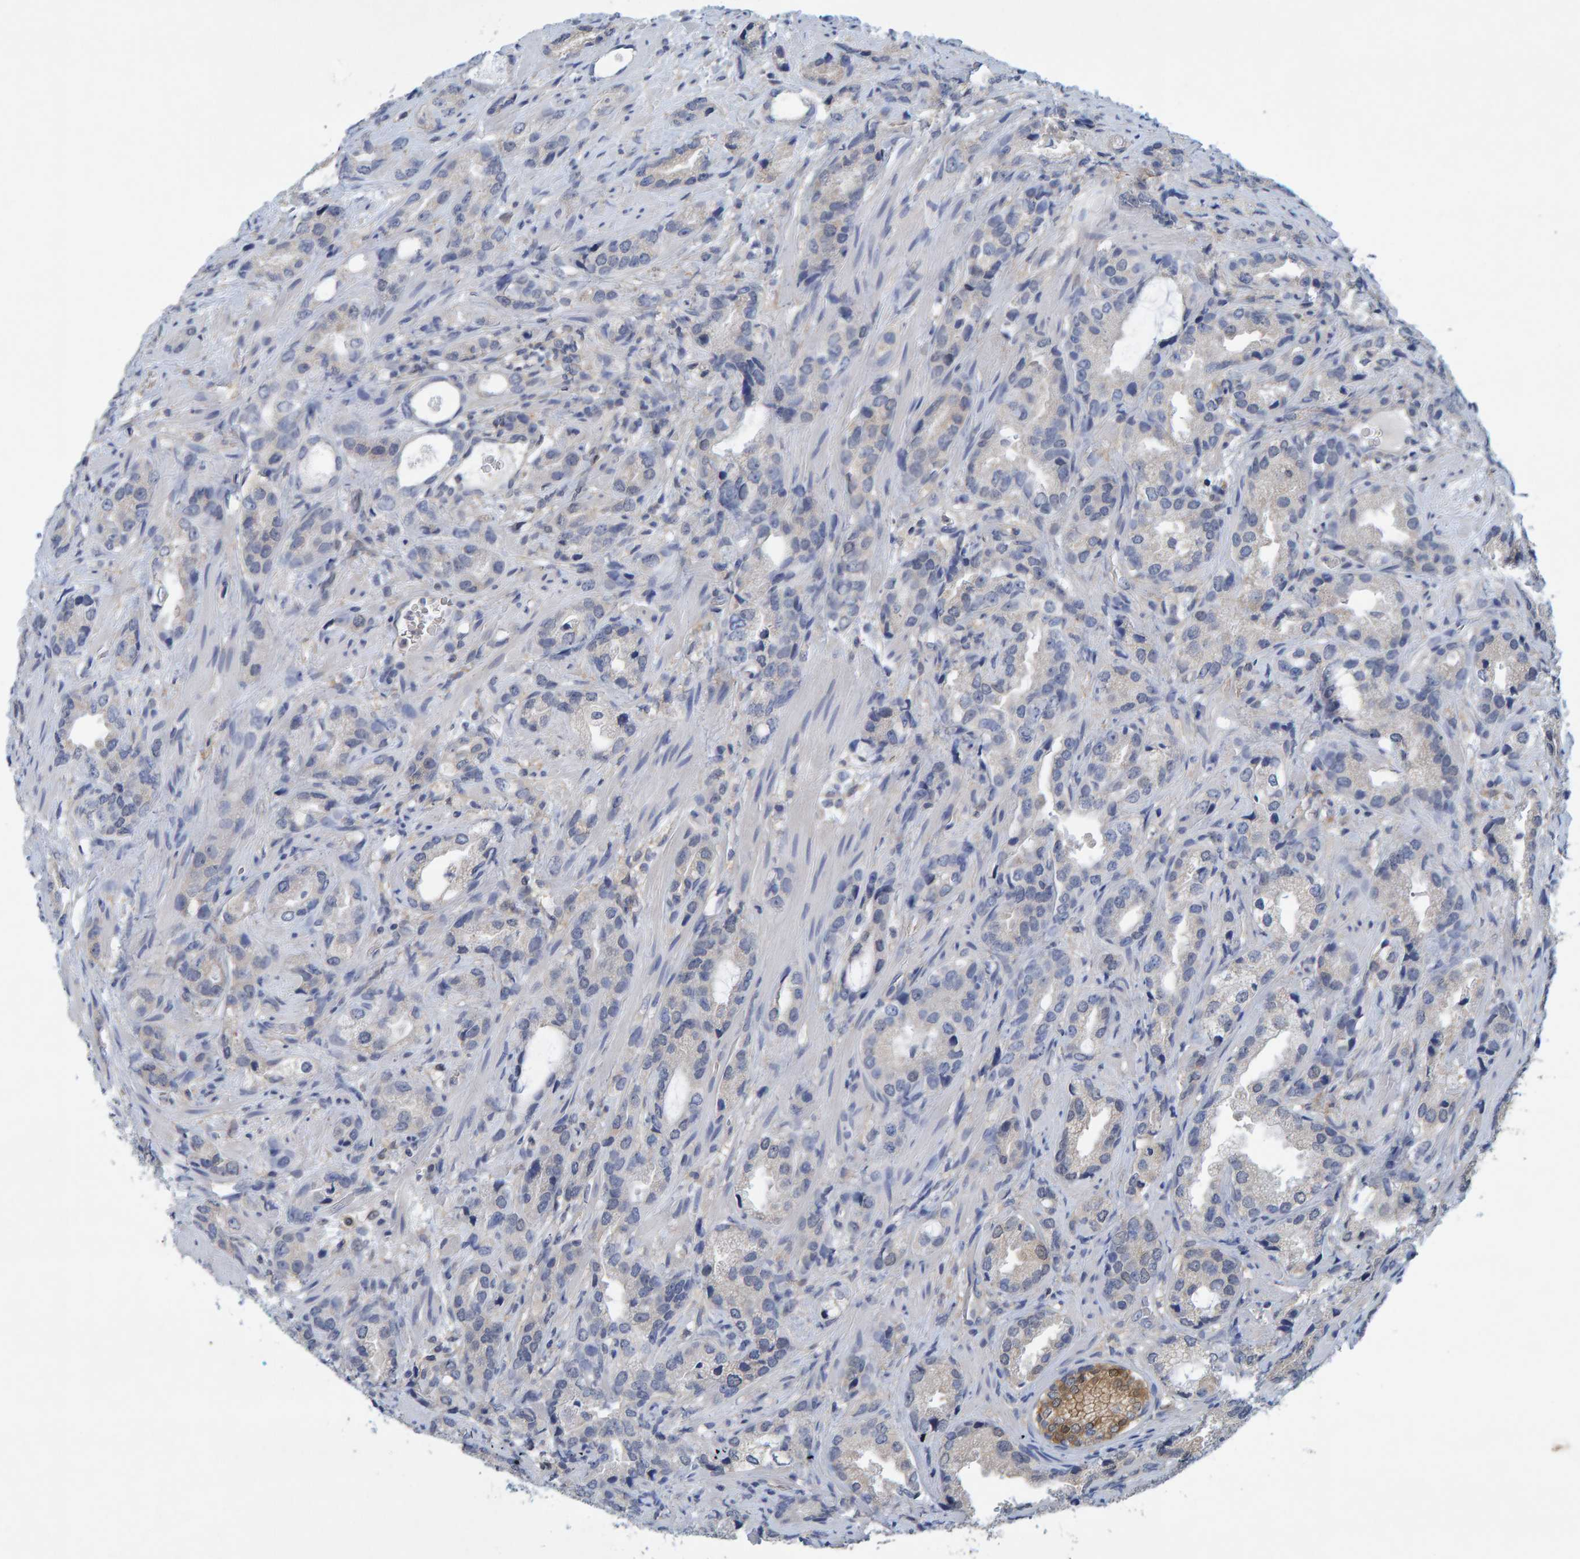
{"staining": {"intensity": "negative", "quantity": "none", "location": "none"}, "tissue": "prostate cancer", "cell_type": "Tumor cells", "image_type": "cancer", "snomed": [{"axis": "morphology", "description": "Adenocarcinoma, High grade"}, {"axis": "topography", "description": "Prostate"}], "caption": "There is no significant expression in tumor cells of prostate cancer.", "gene": "ALAD", "patient": {"sex": "male", "age": 63}}